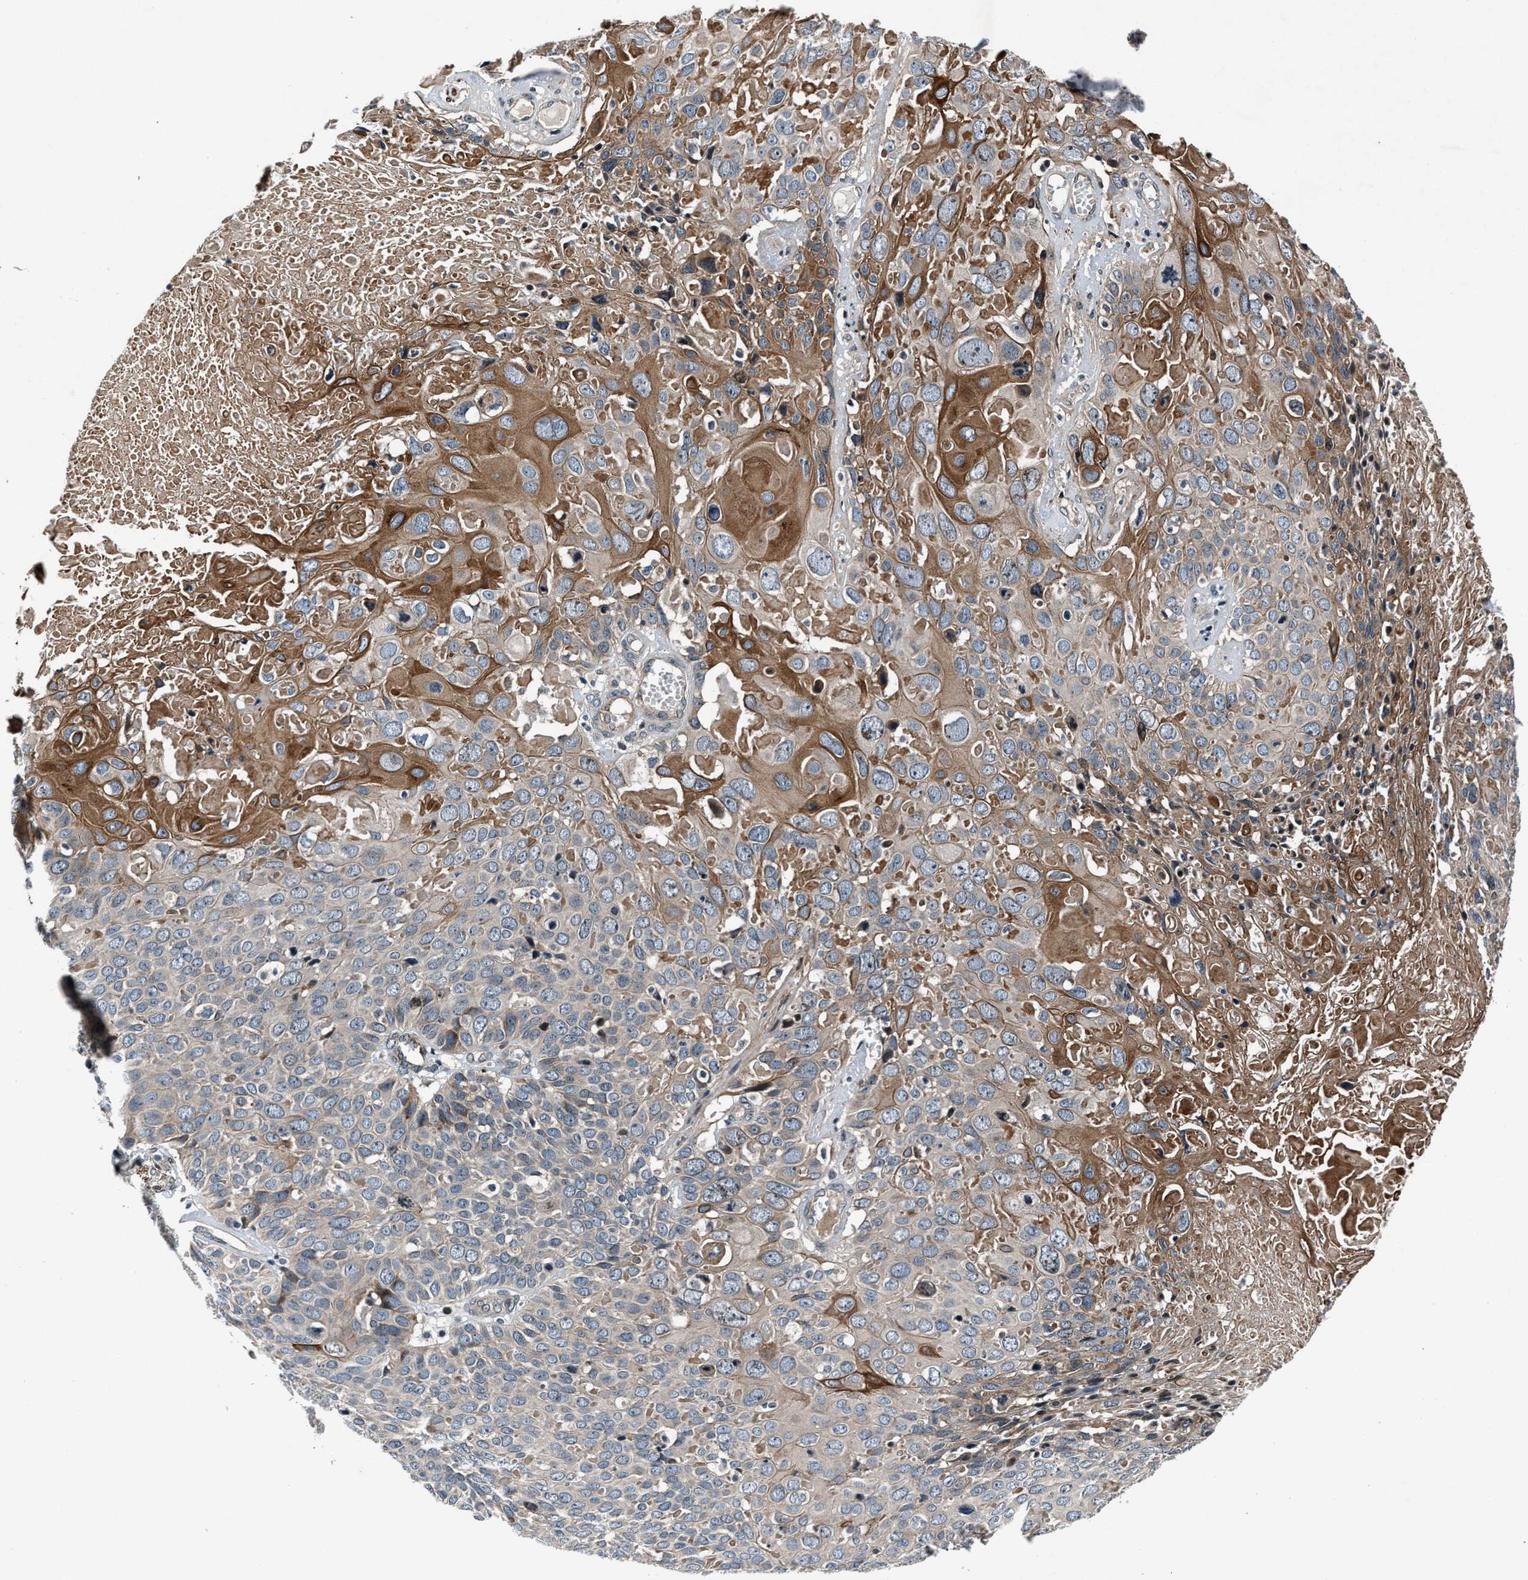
{"staining": {"intensity": "moderate", "quantity": "25%-75%", "location": "cytoplasmic/membranous"}, "tissue": "cervical cancer", "cell_type": "Tumor cells", "image_type": "cancer", "snomed": [{"axis": "morphology", "description": "Squamous cell carcinoma, NOS"}, {"axis": "topography", "description": "Cervix"}], "caption": "Immunohistochemical staining of human cervical cancer reveals moderate cytoplasmic/membranous protein expression in about 25%-75% of tumor cells.", "gene": "DYNC2I1", "patient": {"sex": "female", "age": 74}}